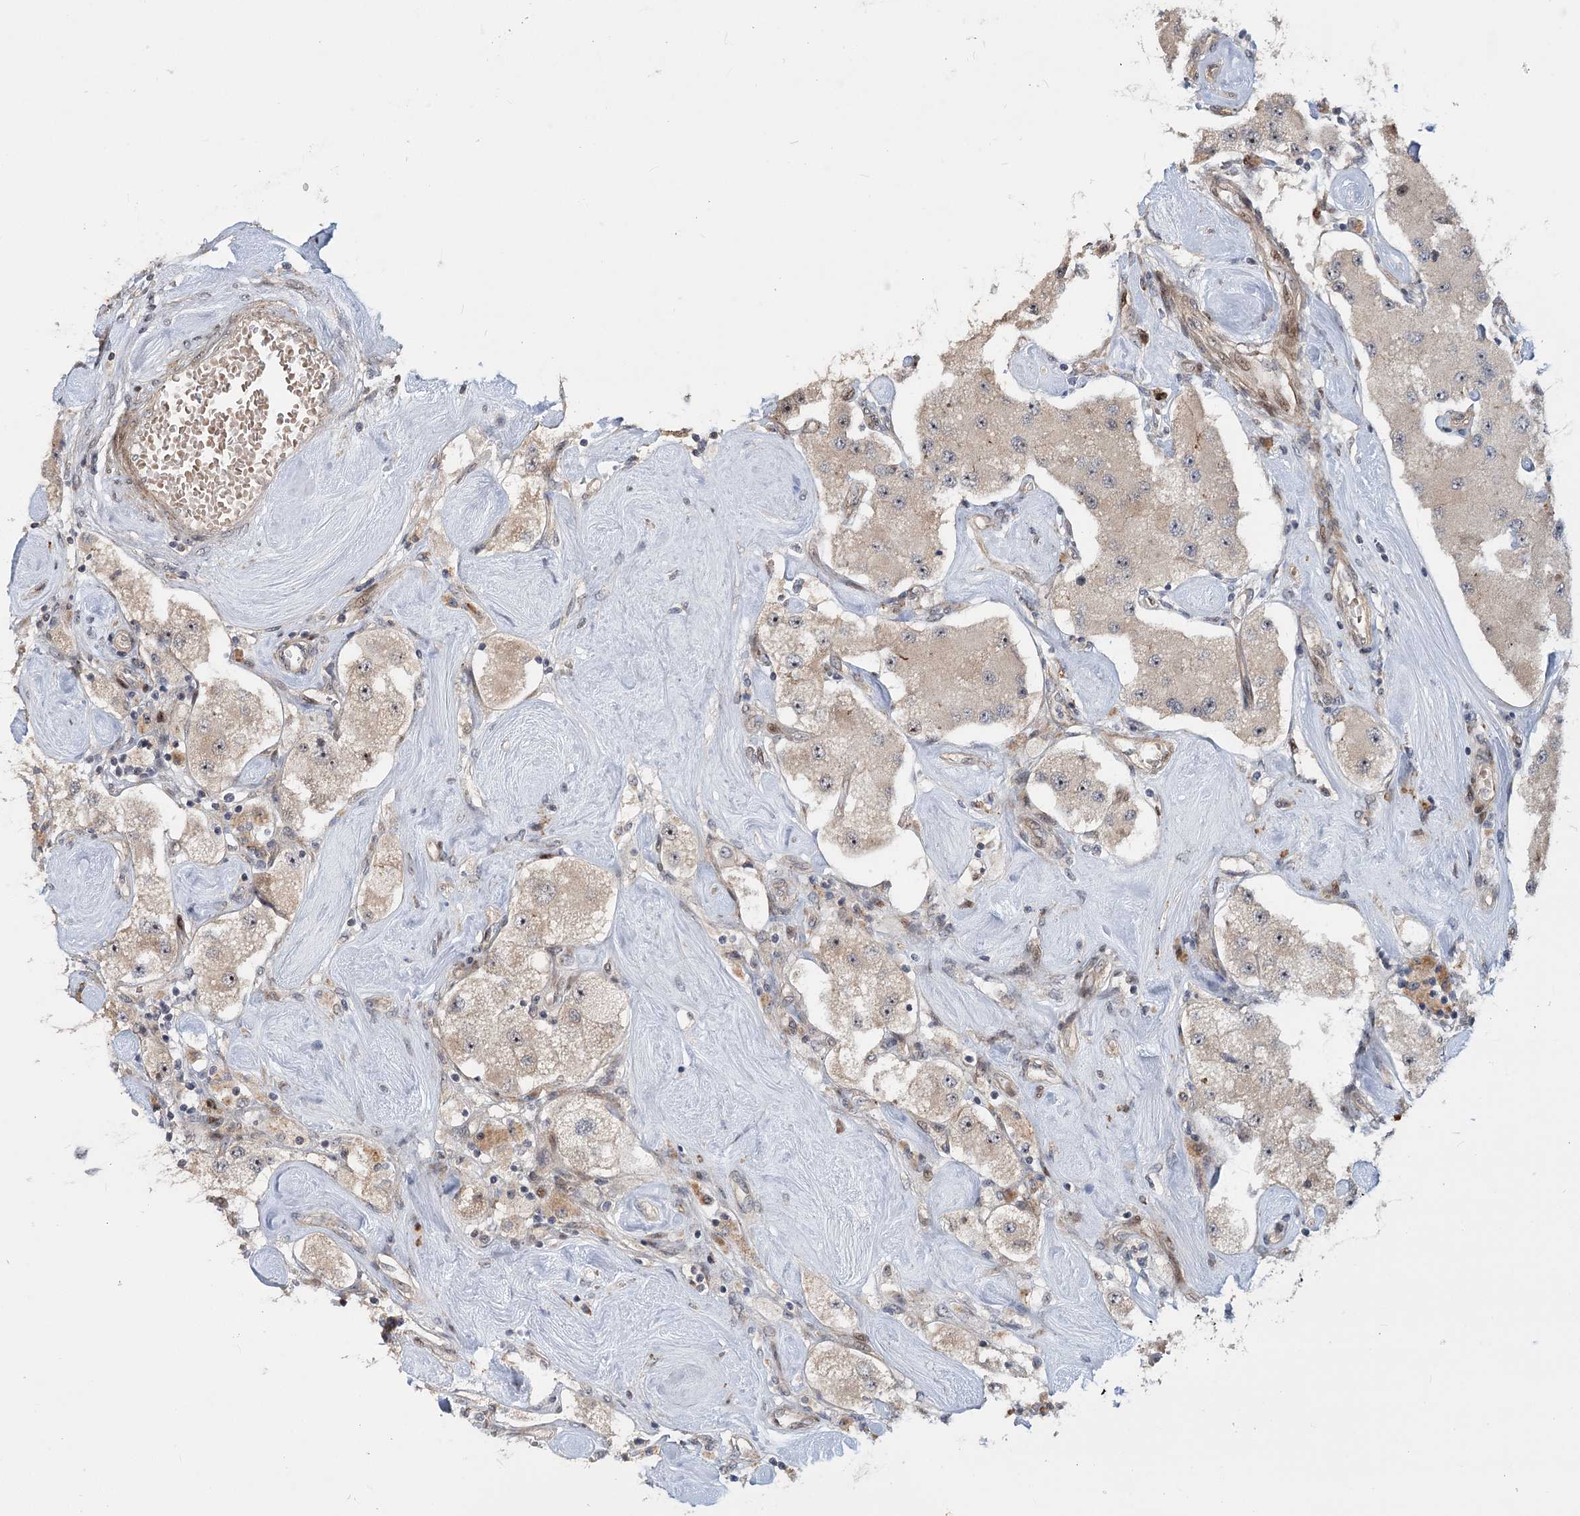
{"staining": {"intensity": "moderate", "quantity": "25%-75%", "location": "cytoplasmic/membranous"}, "tissue": "carcinoid", "cell_type": "Tumor cells", "image_type": "cancer", "snomed": [{"axis": "morphology", "description": "Carcinoid, malignant, NOS"}, {"axis": "topography", "description": "Pancreas"}], "caption": "Tumor cells display moderate cytoplasmic/membranous expression in approximately 25%-75% of cells in carcinoid (malignant). The protein is stained brown, and the nuclei are stained in blue (DAB IHC with brightfield microscopy, high magnification).", "gene": "PIK3C2A", "patient": {"sex": "male", "age": 41}}